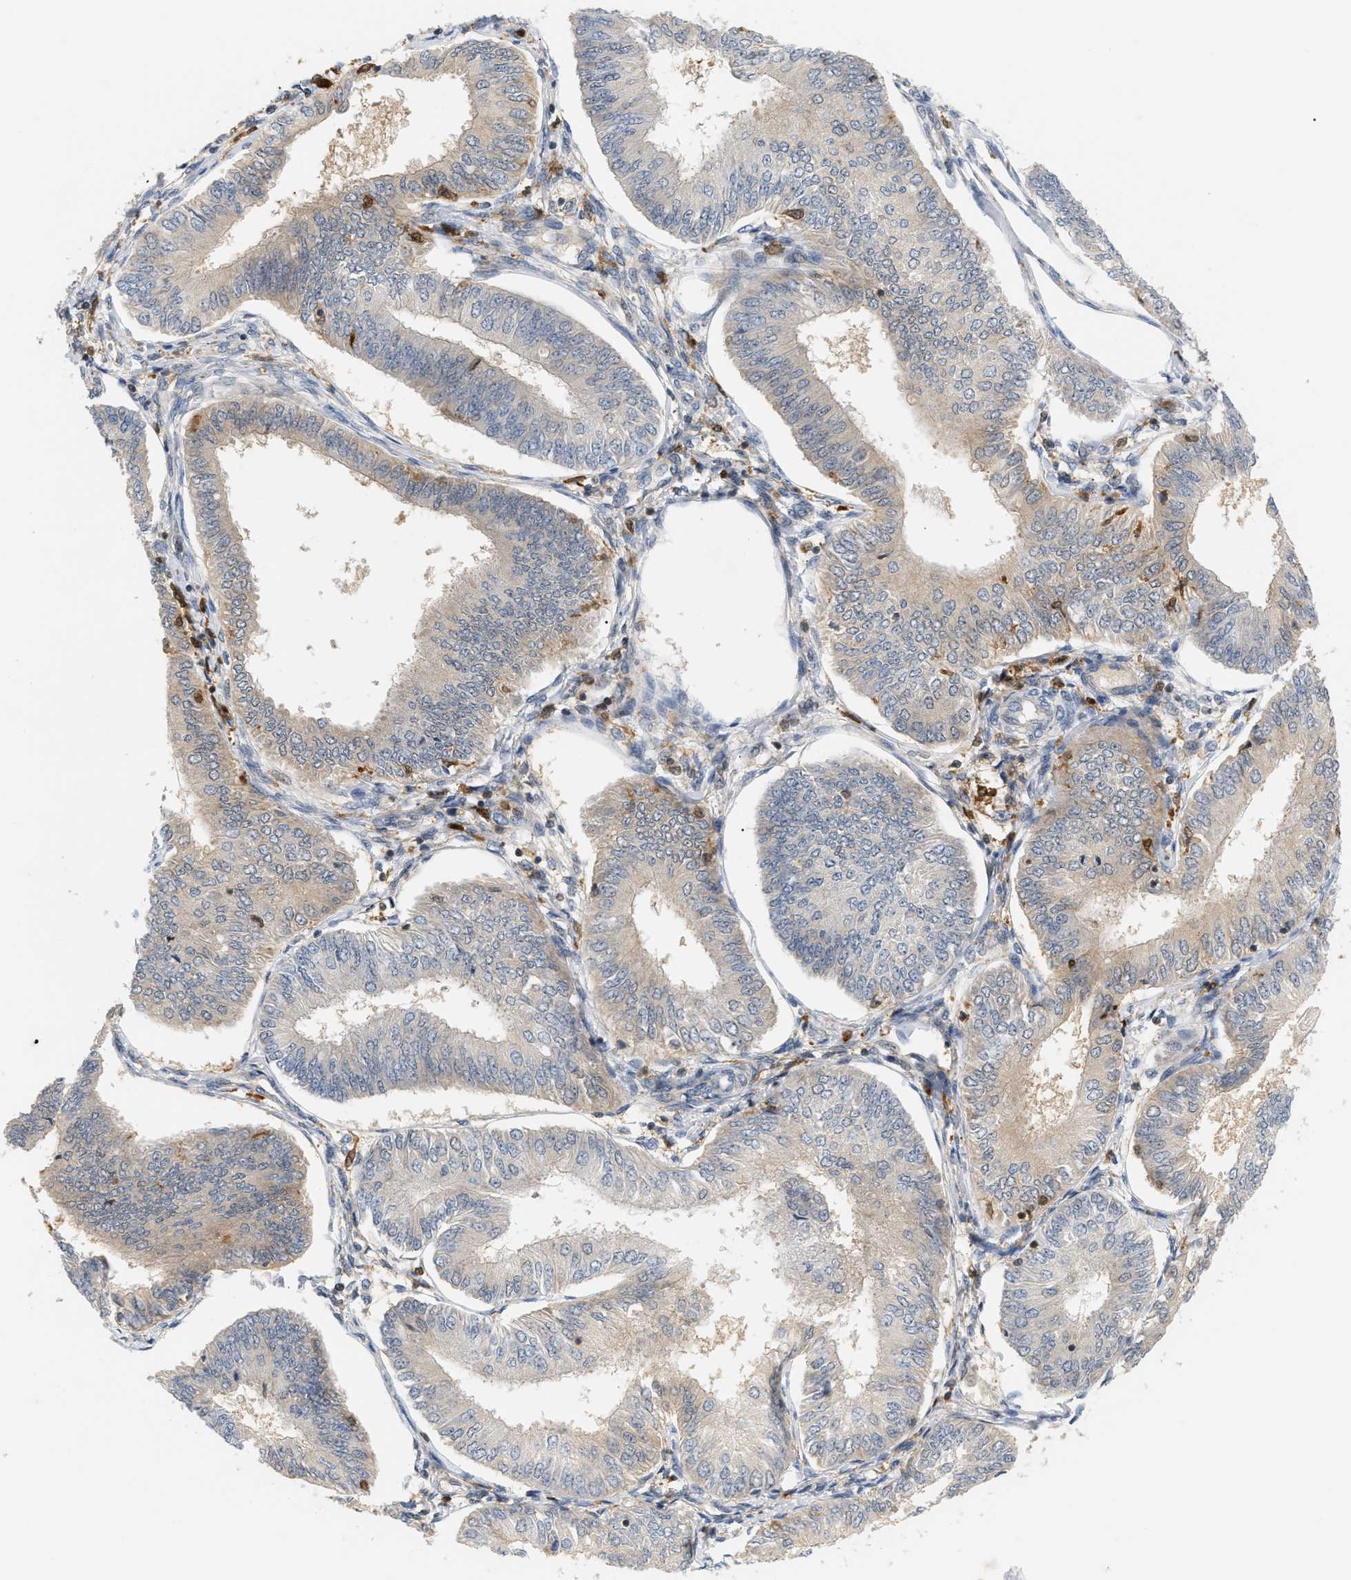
{"staining": {"intensity": "negative", "quantity": "none", "location": "none"}, "tissue": "endometrial cancer", "cell_type": "Tumor cells", "image_type": "cancer", "snomed": [{"axis": "morphology", "description": "Adenocarcinoma, NOS"}, {"axis": "topography", "description": "Endometrium"}], "caption": "High magnification brightfield microscopy of endometrial adenocarcinoma stained with DAB (3,3'-diaminobenzidine) (brown) and counterstained with hematoxylin (blue): tumor cells show no significant positivity.", "gene": "PYCARD", "patient": {"sex": "female", "age": 58}}